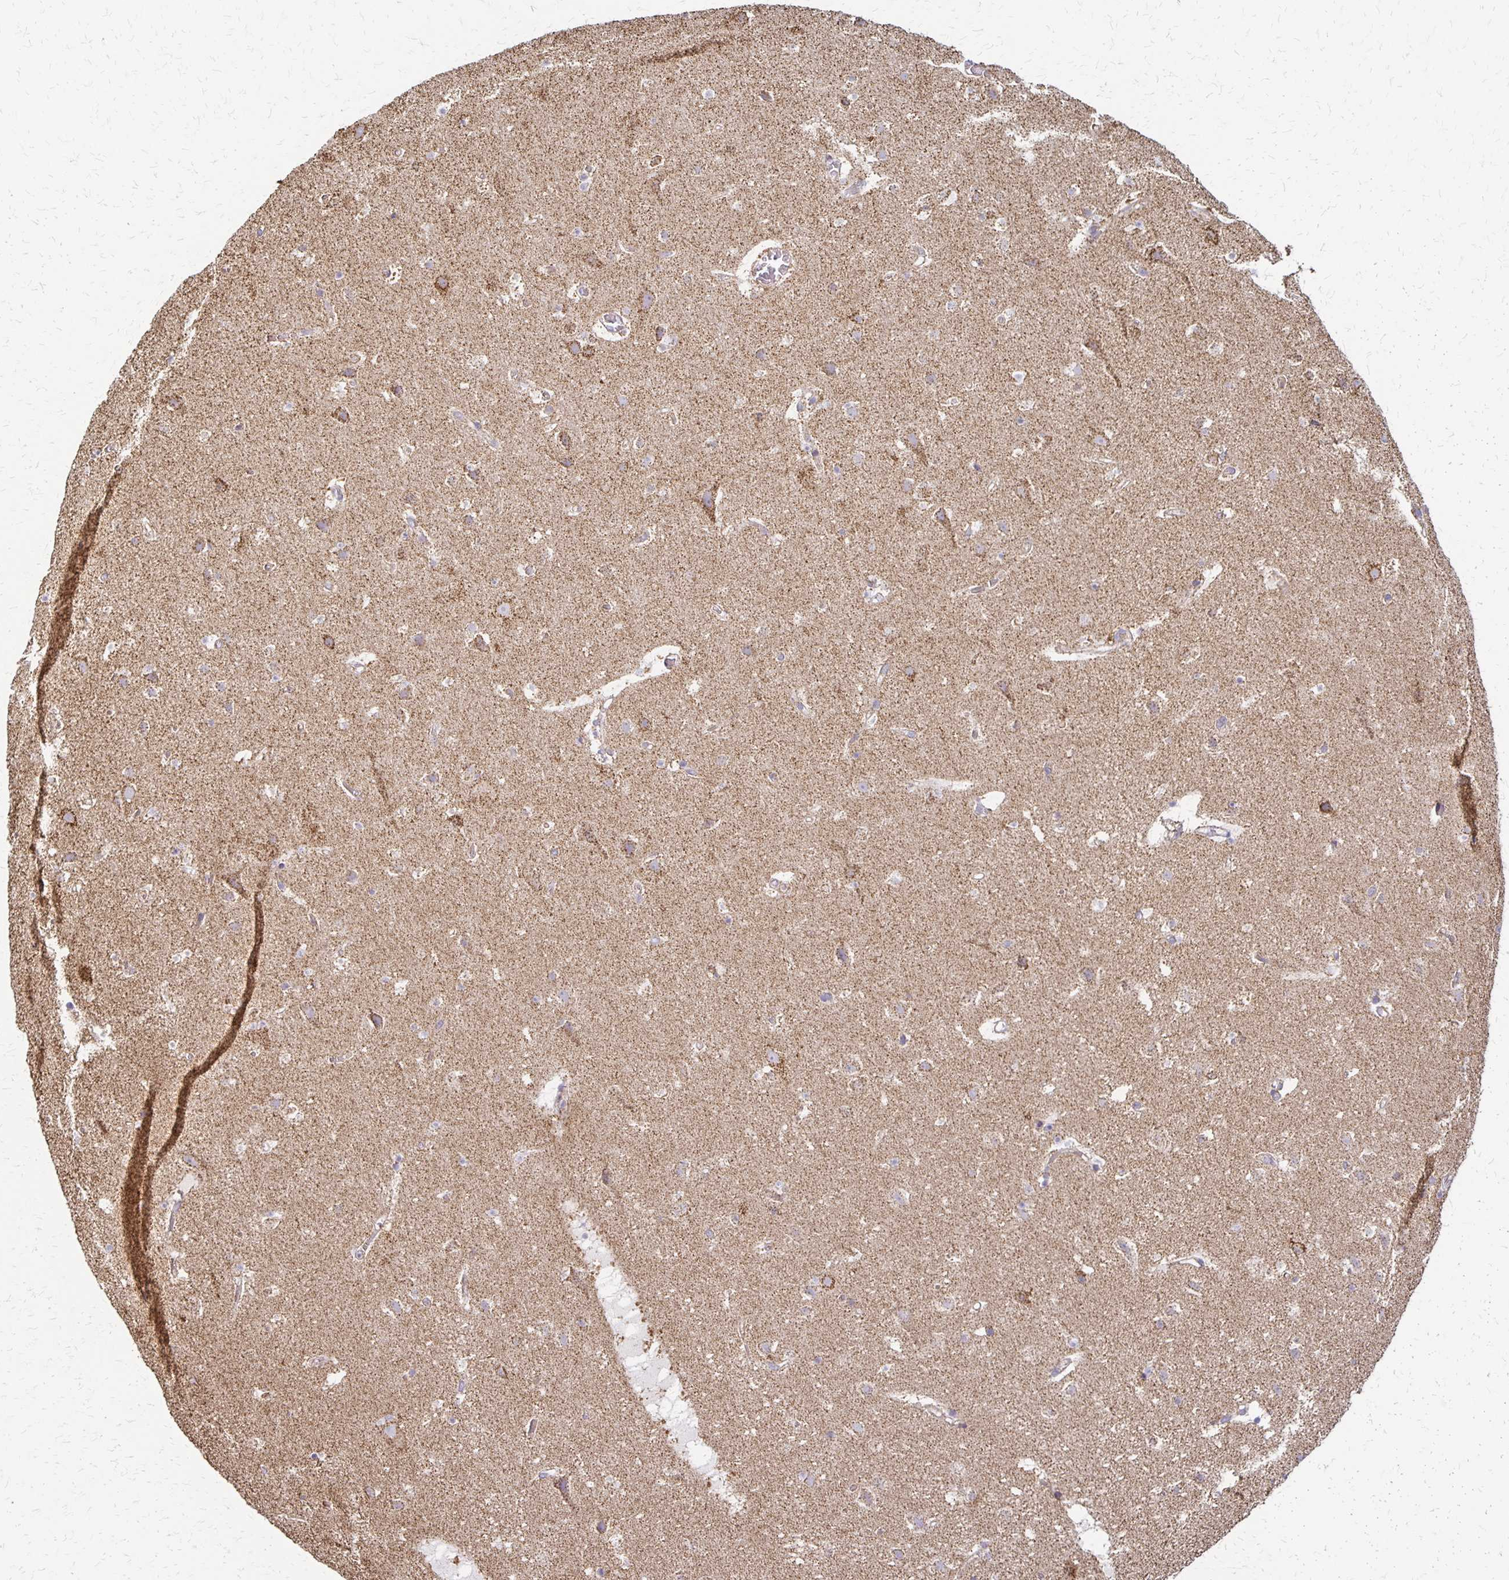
{"staining": {"intensity": "negative", "quantity": "none", "location": "none"}, "tissue": "cerebral cortex", "cell_type": "Endothelial cells", "image_type": "normal", "snomed": [{"axis": "morphology", "description": "Normal tissue, NOS"}, {"axis": "topography", "description": "Cerebral cortex"}], "caption": "Immunohistochemistry image of benign cerebral cortex: human cerebral cortex stained with DAB exhibits no significant protein positivity in endothelial cells.", "gene": "EIF4EBP2", "patient": {"sex": "female", "age": 42}}